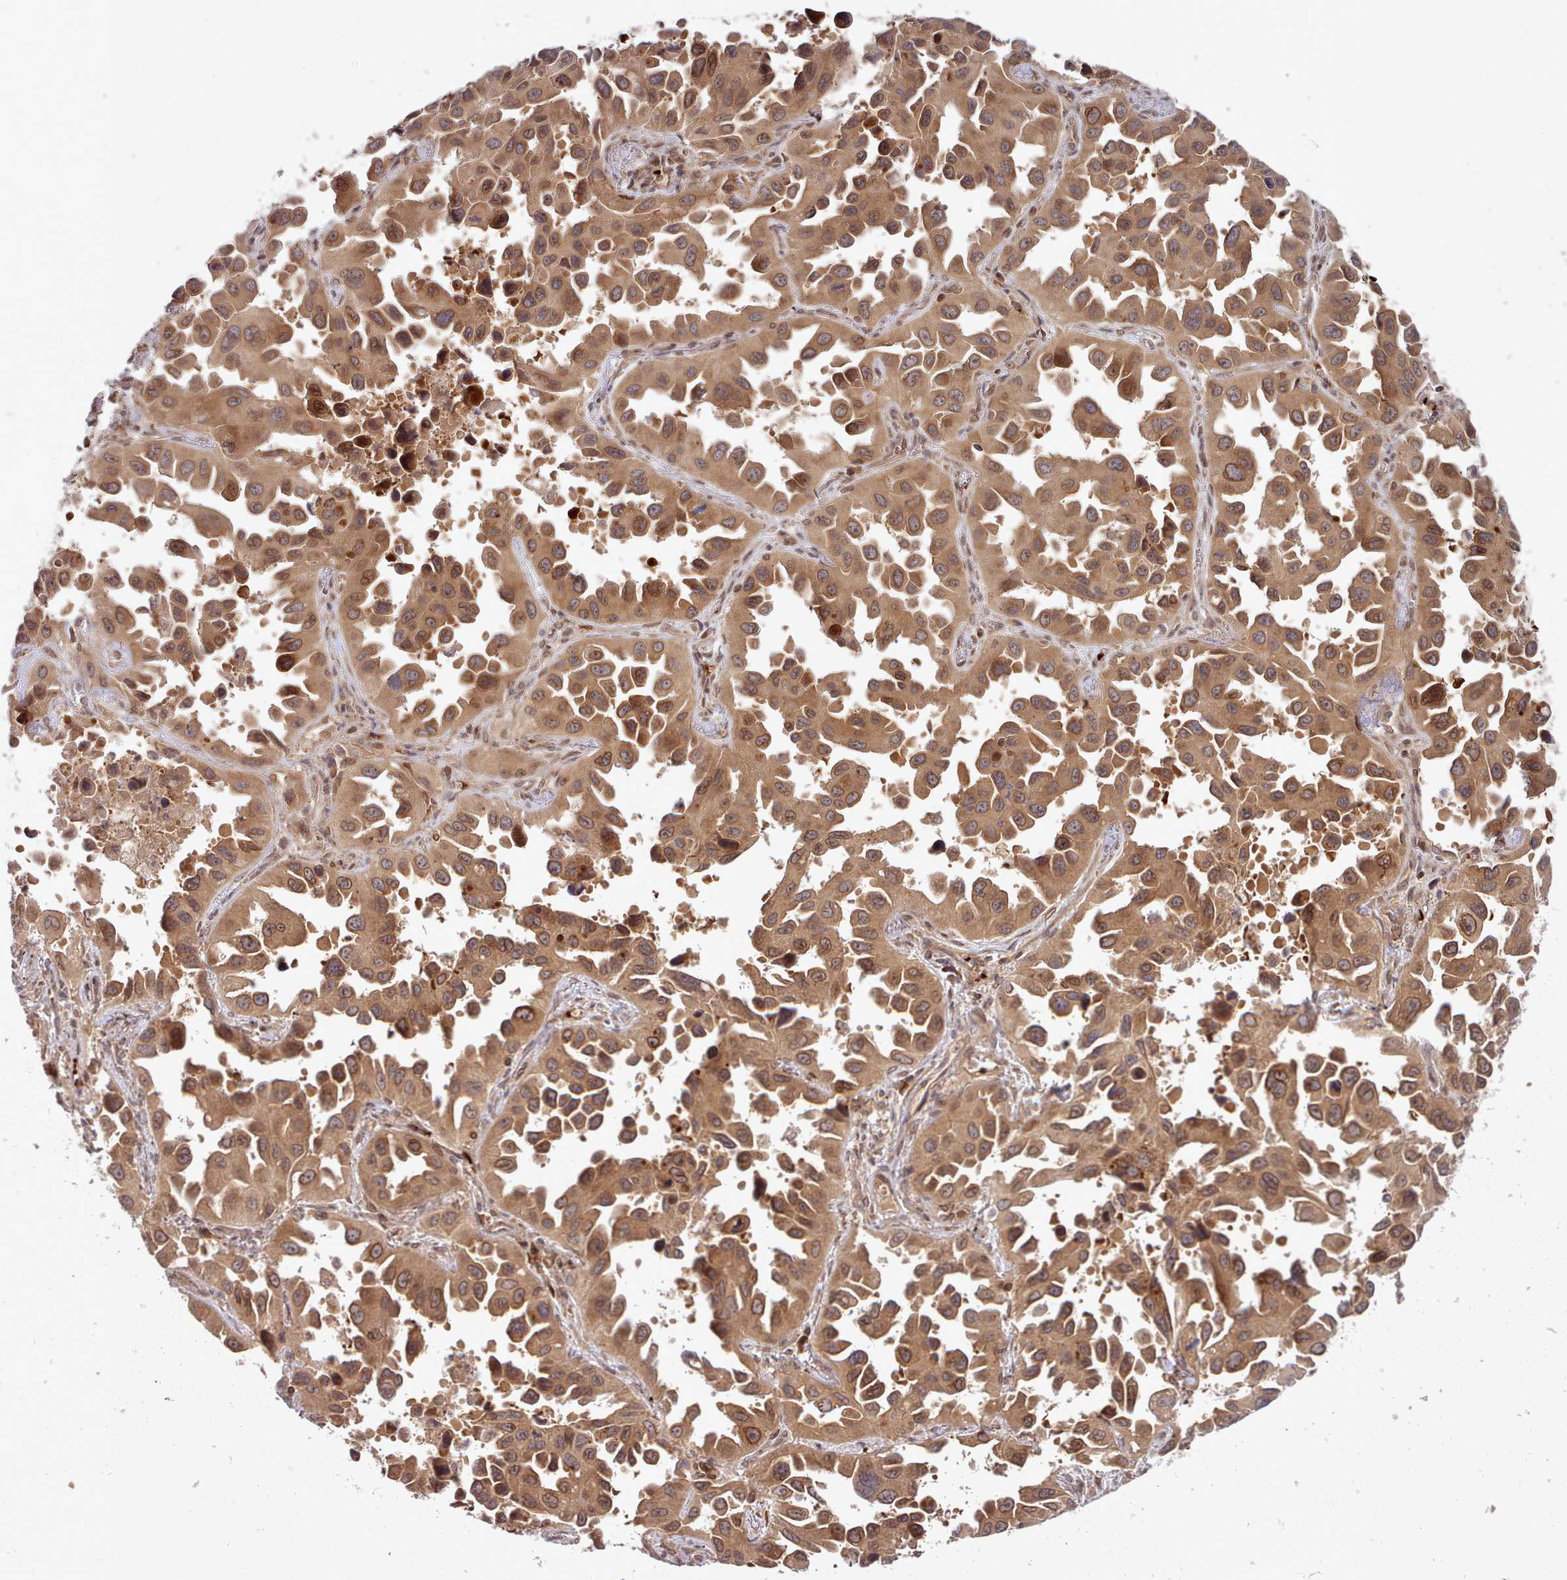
{"staining": {"intensity": "moderate", "quantity": ">75%", "location": "cytoplasmic/membranous,nuclear"}, "tissue": "lung cancer", "cell_type": "Tumor cells", "image_type": "cancer", "snomed": [{"axis": "morphology", "description": "Adenocarcinoma, NOS"}, {"axis": "topography", "description": "Lung"}], "caption": "DAB immunohistochemical staining of human lung cancer reveals moderate cytoplasmic/membranous and nuclear protein expression in about >75% of tumor cells.", "gene": "UBE2G1", "patient": {"sex": "male", "age": 66}}